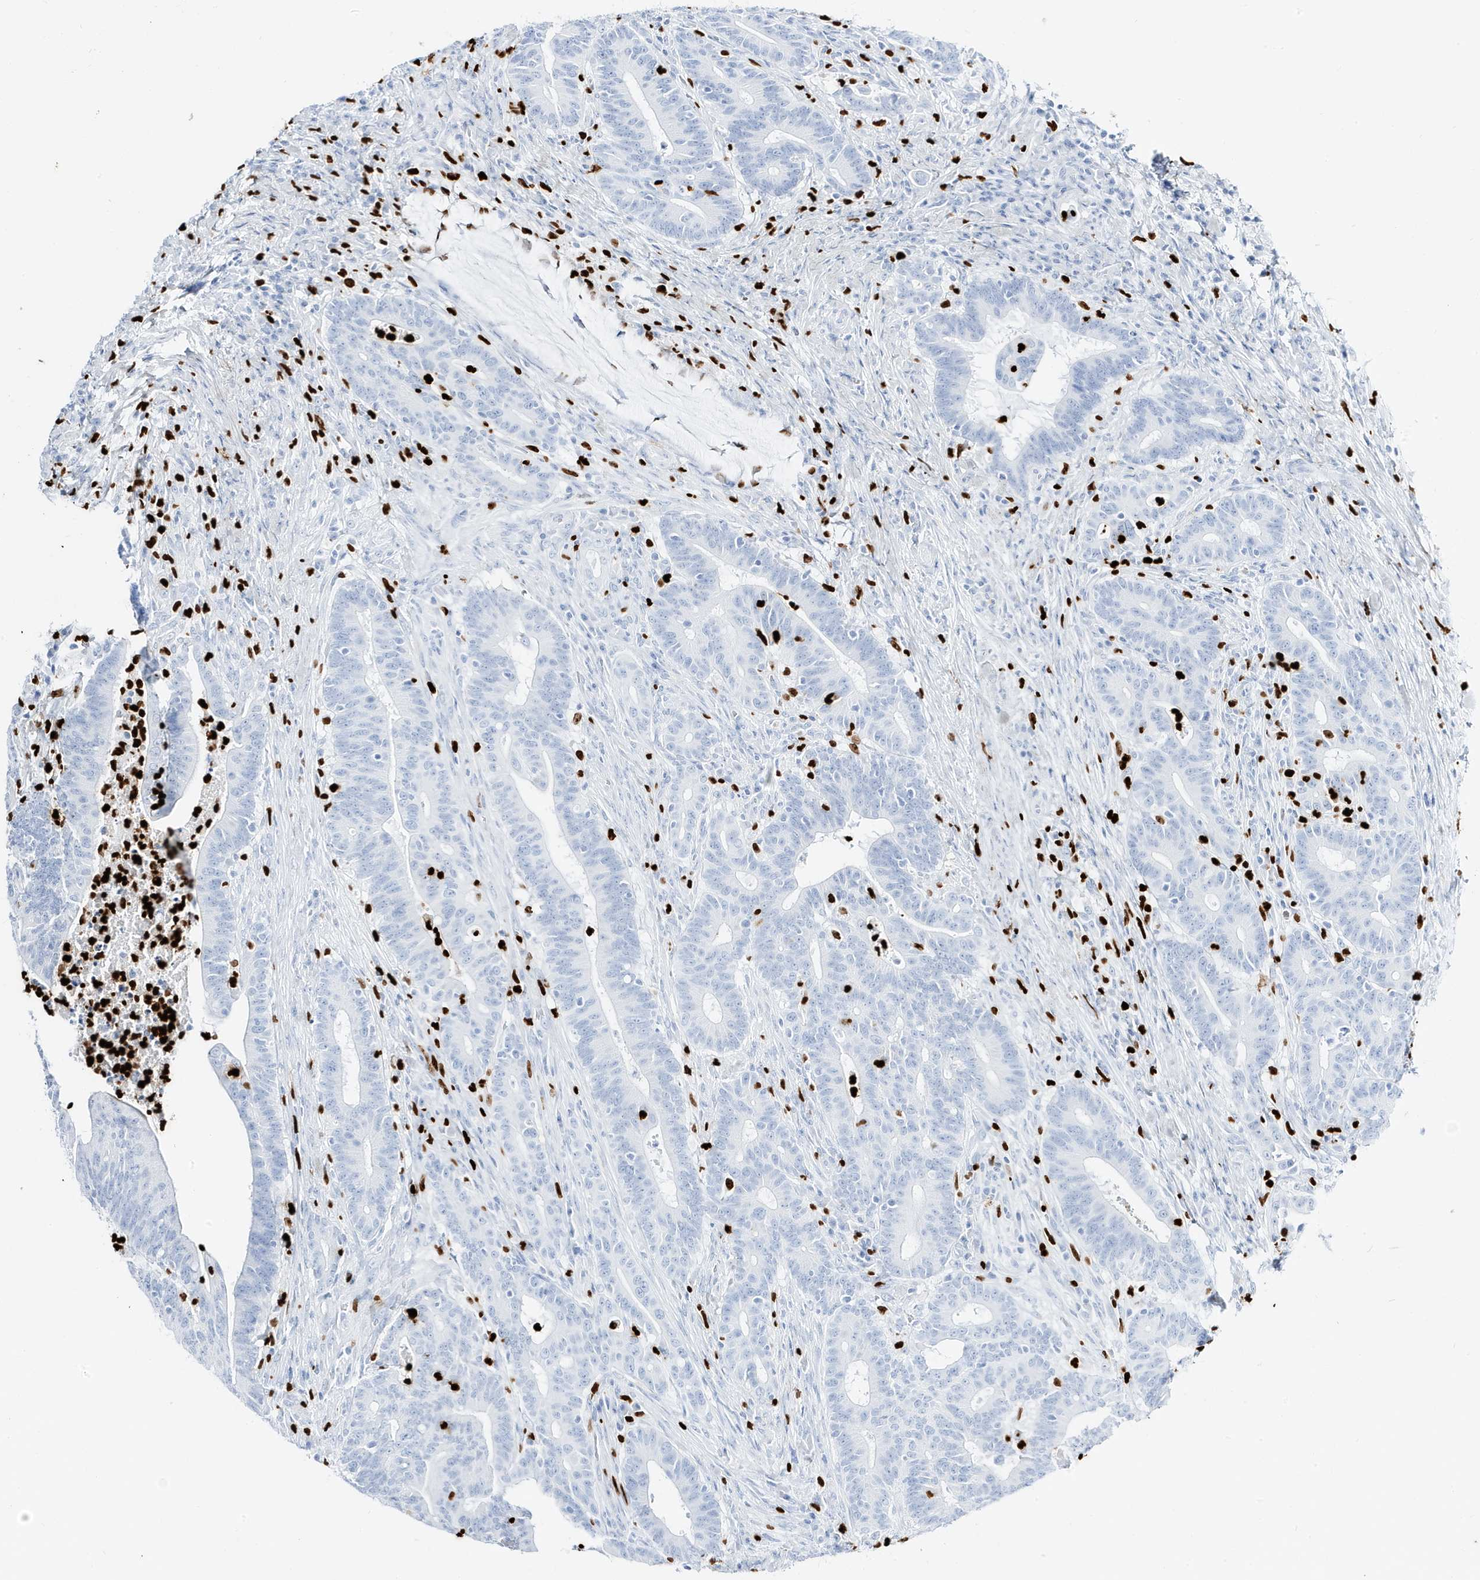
{"staining": {"intensity": "negative", "quantity": "none", "location": "none"}, "tissue": "colorectal cancer", "cell_type": "Tumor cells", "image_type": "cancer", "snomed": [{"axis": "morphology", "description": "Adenocarcinoma, NOS"}, {"axis": "topography", "description": "Colon"}], "caption": "DAB immunohistochemical staining of colorectal adenocarcinoma shows no significant expression in tumor cells.", "gene": "MNDA", "patient": {"sex": "female", "age": 66}}